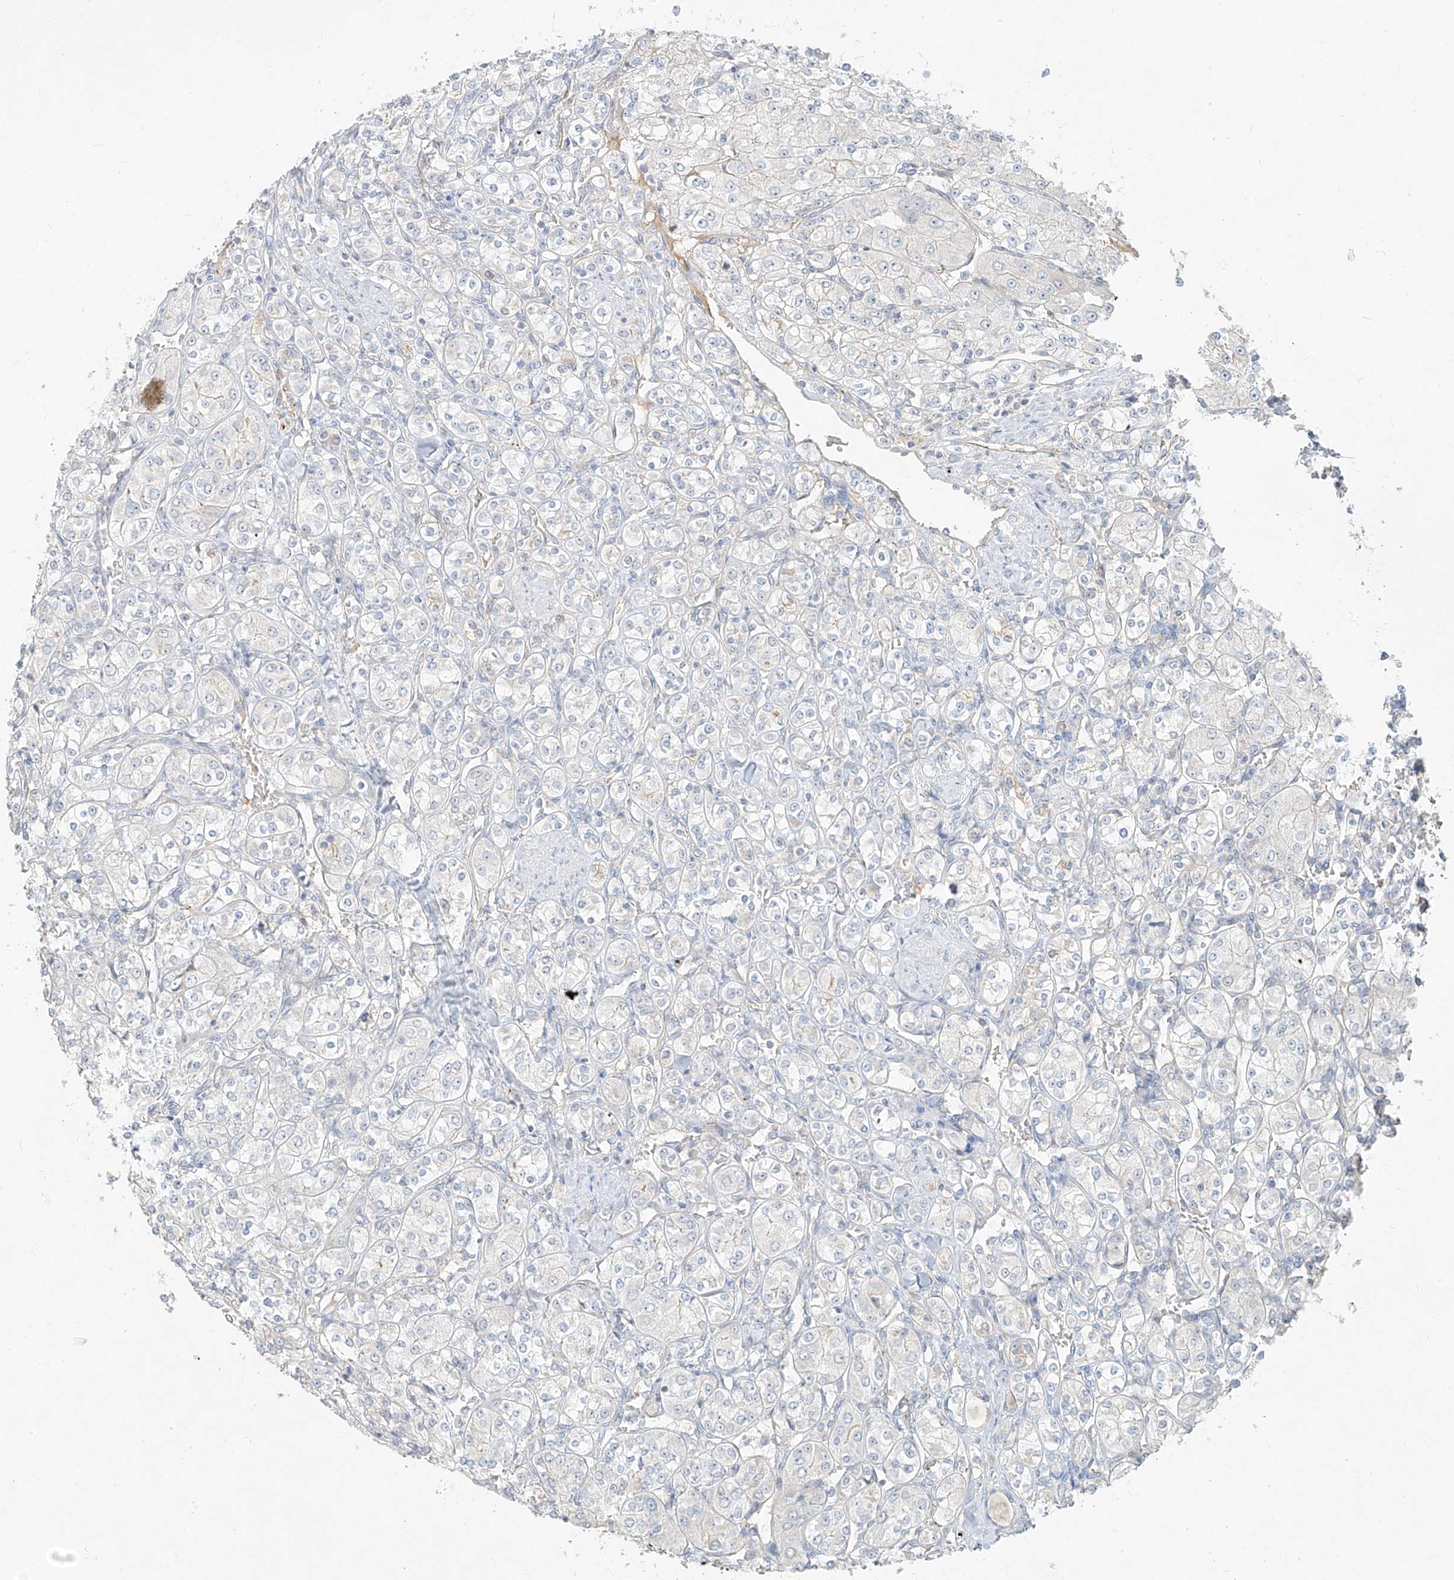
{"staining": {"intensity": "negative", "quantity": "none", "location": "none"}, "tissue": "renal cancer", "cell_type": "Tumor cells", "image_type": "cancer", "snomed": [{"axis": "morphology", "description": "Adenocarcinoma, NOS"}, {"axis": "topography", "description": "Kidney"}], "caption": "A high-resolution histopathology image shows immunohistochemistry staining of renal cancer (adenocarcinoma), which displays no significant staining in tumor cells.", "gene": "C2orf42", "patient": {"sex": "male", "age": 77}}